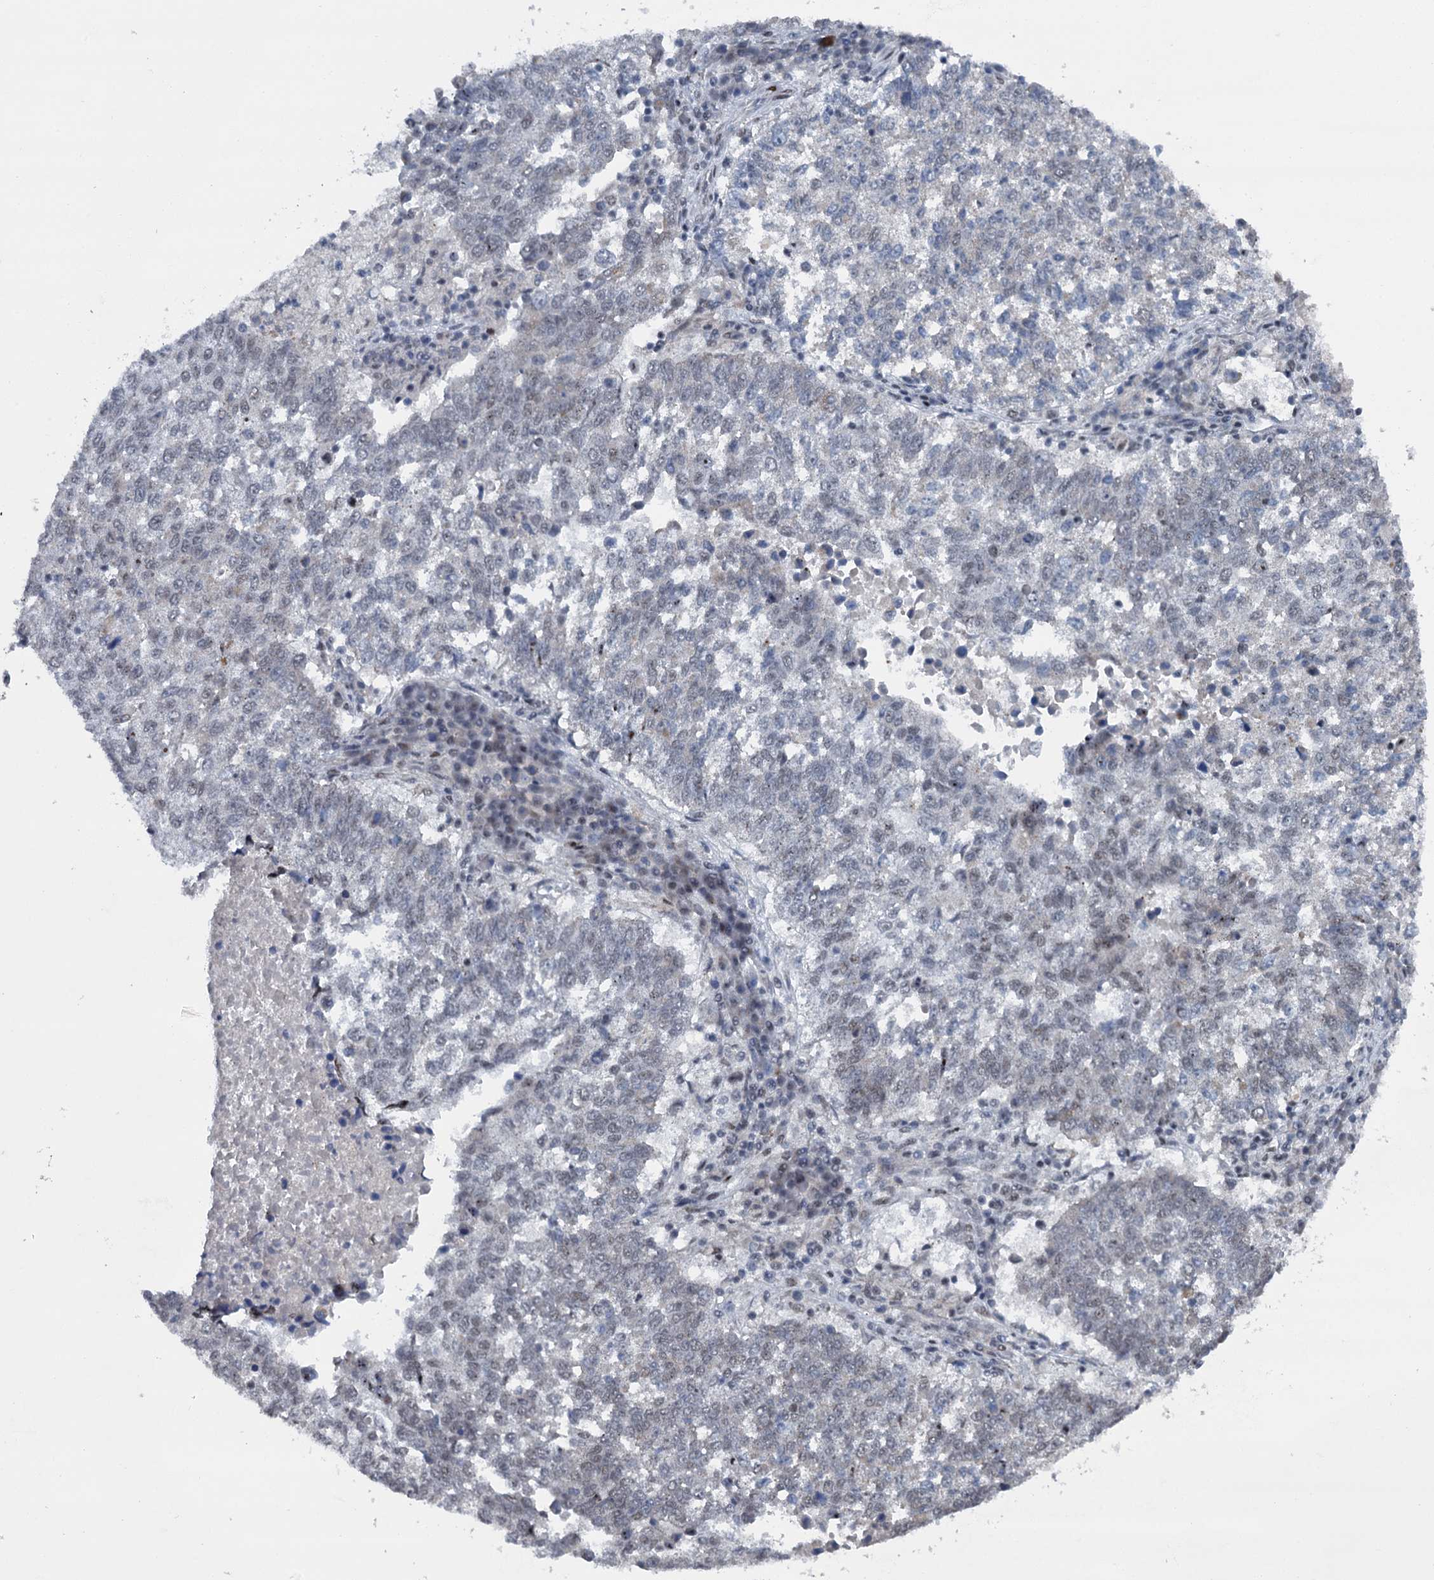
{"staining": {"intensity": "weak", "quantity": "<25%", "location": "nuclear"}, "tissue": "lung cancer", "cell_type": "Tumor cells", "image_type": "cancer", "snomed": [{"axis": "morphology", "description": "Squamous cell carcinoma, NOS"}, {"axis": "topography", "description": "Lung"}], "caption": "Immunohistochemistry (IHC) of lung cancer exhibits no positivity in tumor cells.", "gene": "RUFY2", "patient": {"sex": "male", "age": 73}}